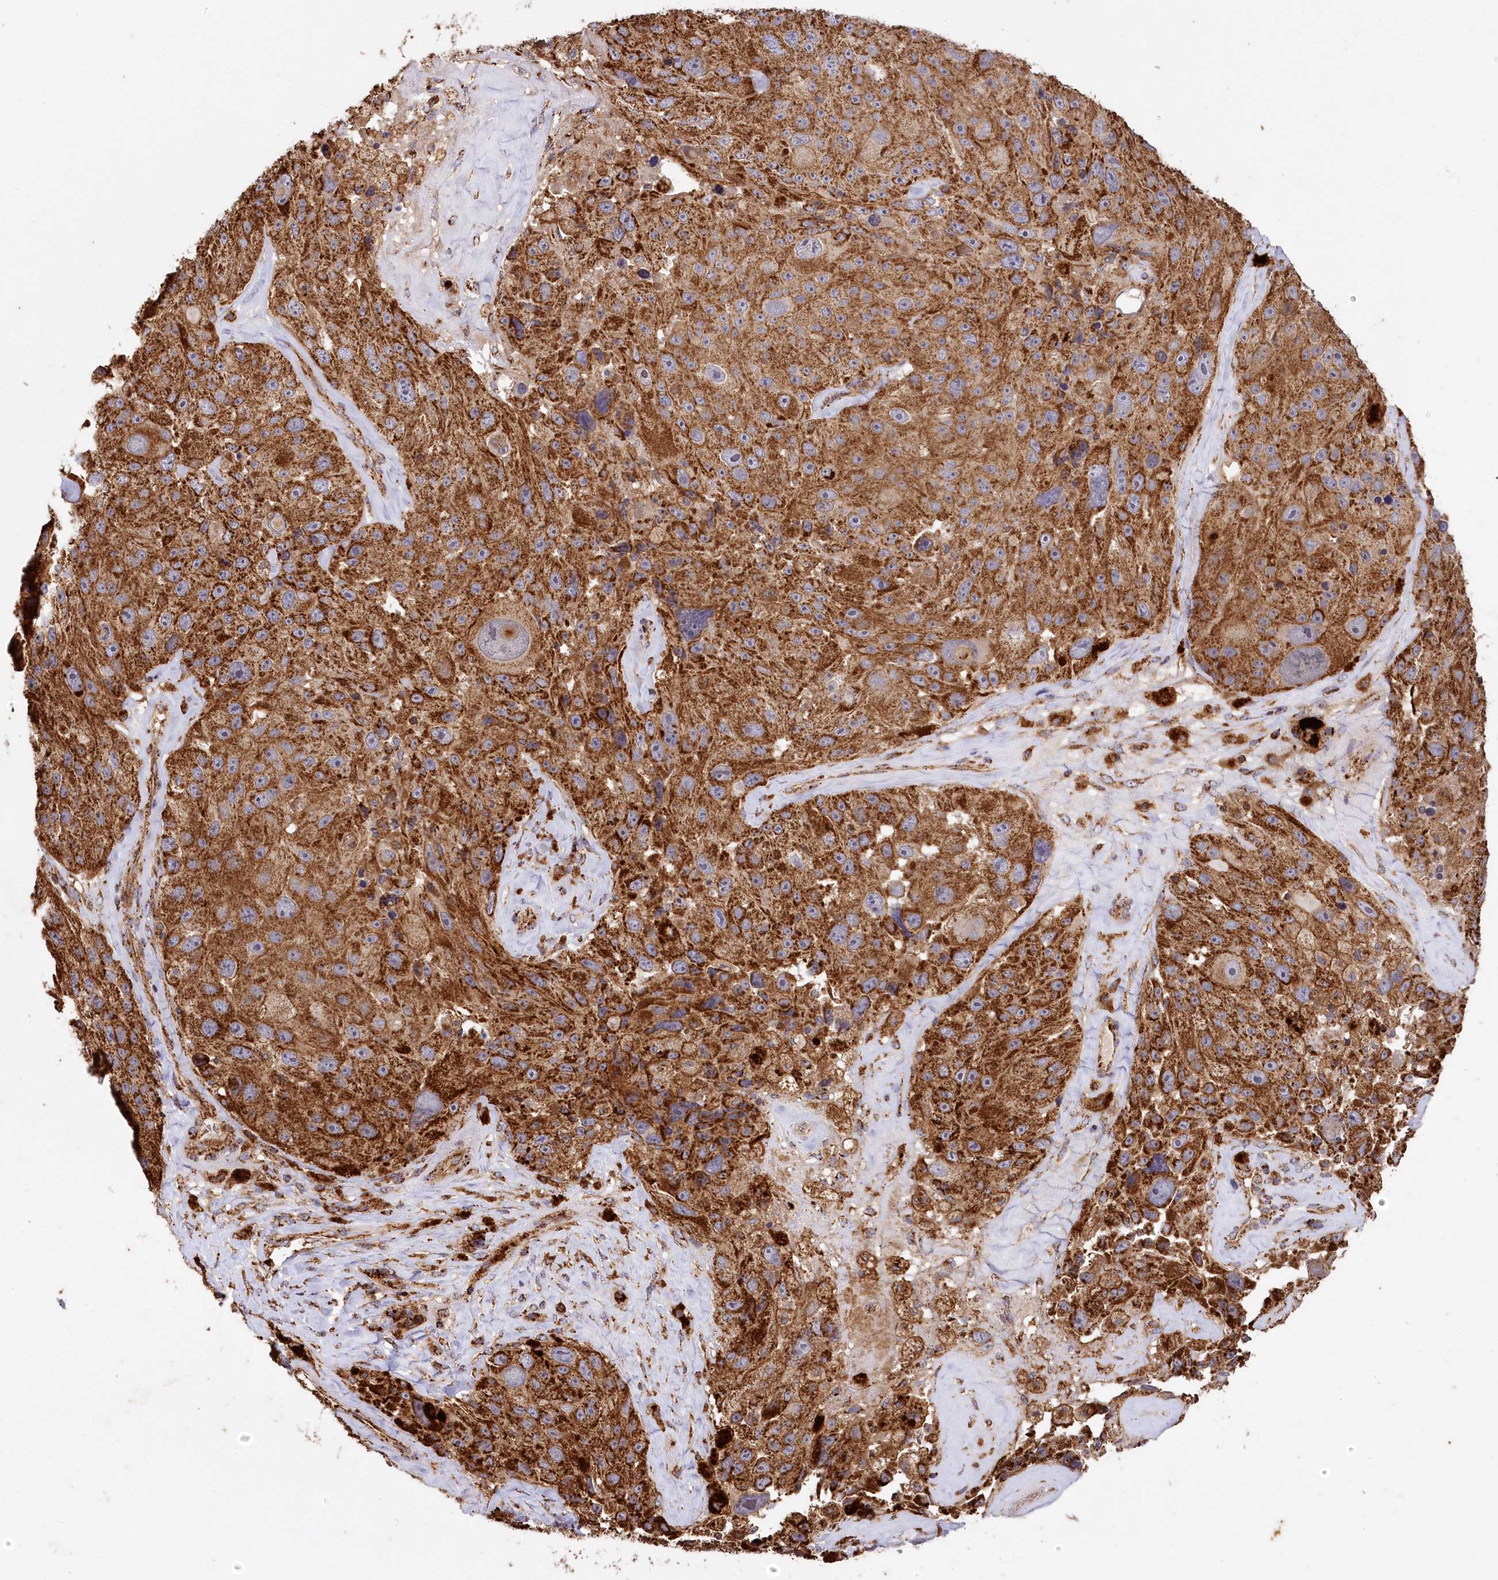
{"staining": {"intensity": "strong", "quantity": ">75%", "location": "cytoplasmic/membranous"}, "tissue": "melanoma", "cell_type": "Tumor cells", "image_type": "cancer", "snomed": [{"axis": "morphology", "description": "Malignant melanoma, Metastatic site"}, {"axis": "topography", "description": "Lymph node"}], "caption": "Immunohistochemistry (DAB (3,3'-diaminobenzidine)) staining of human malignant melanoma (metastatic site) reveals strong cytoplasmic/membranous protein expression in approximately >75% of tumor cells.", "gene": "CARD19", "patient": {"sex": "male", "age": 62}}